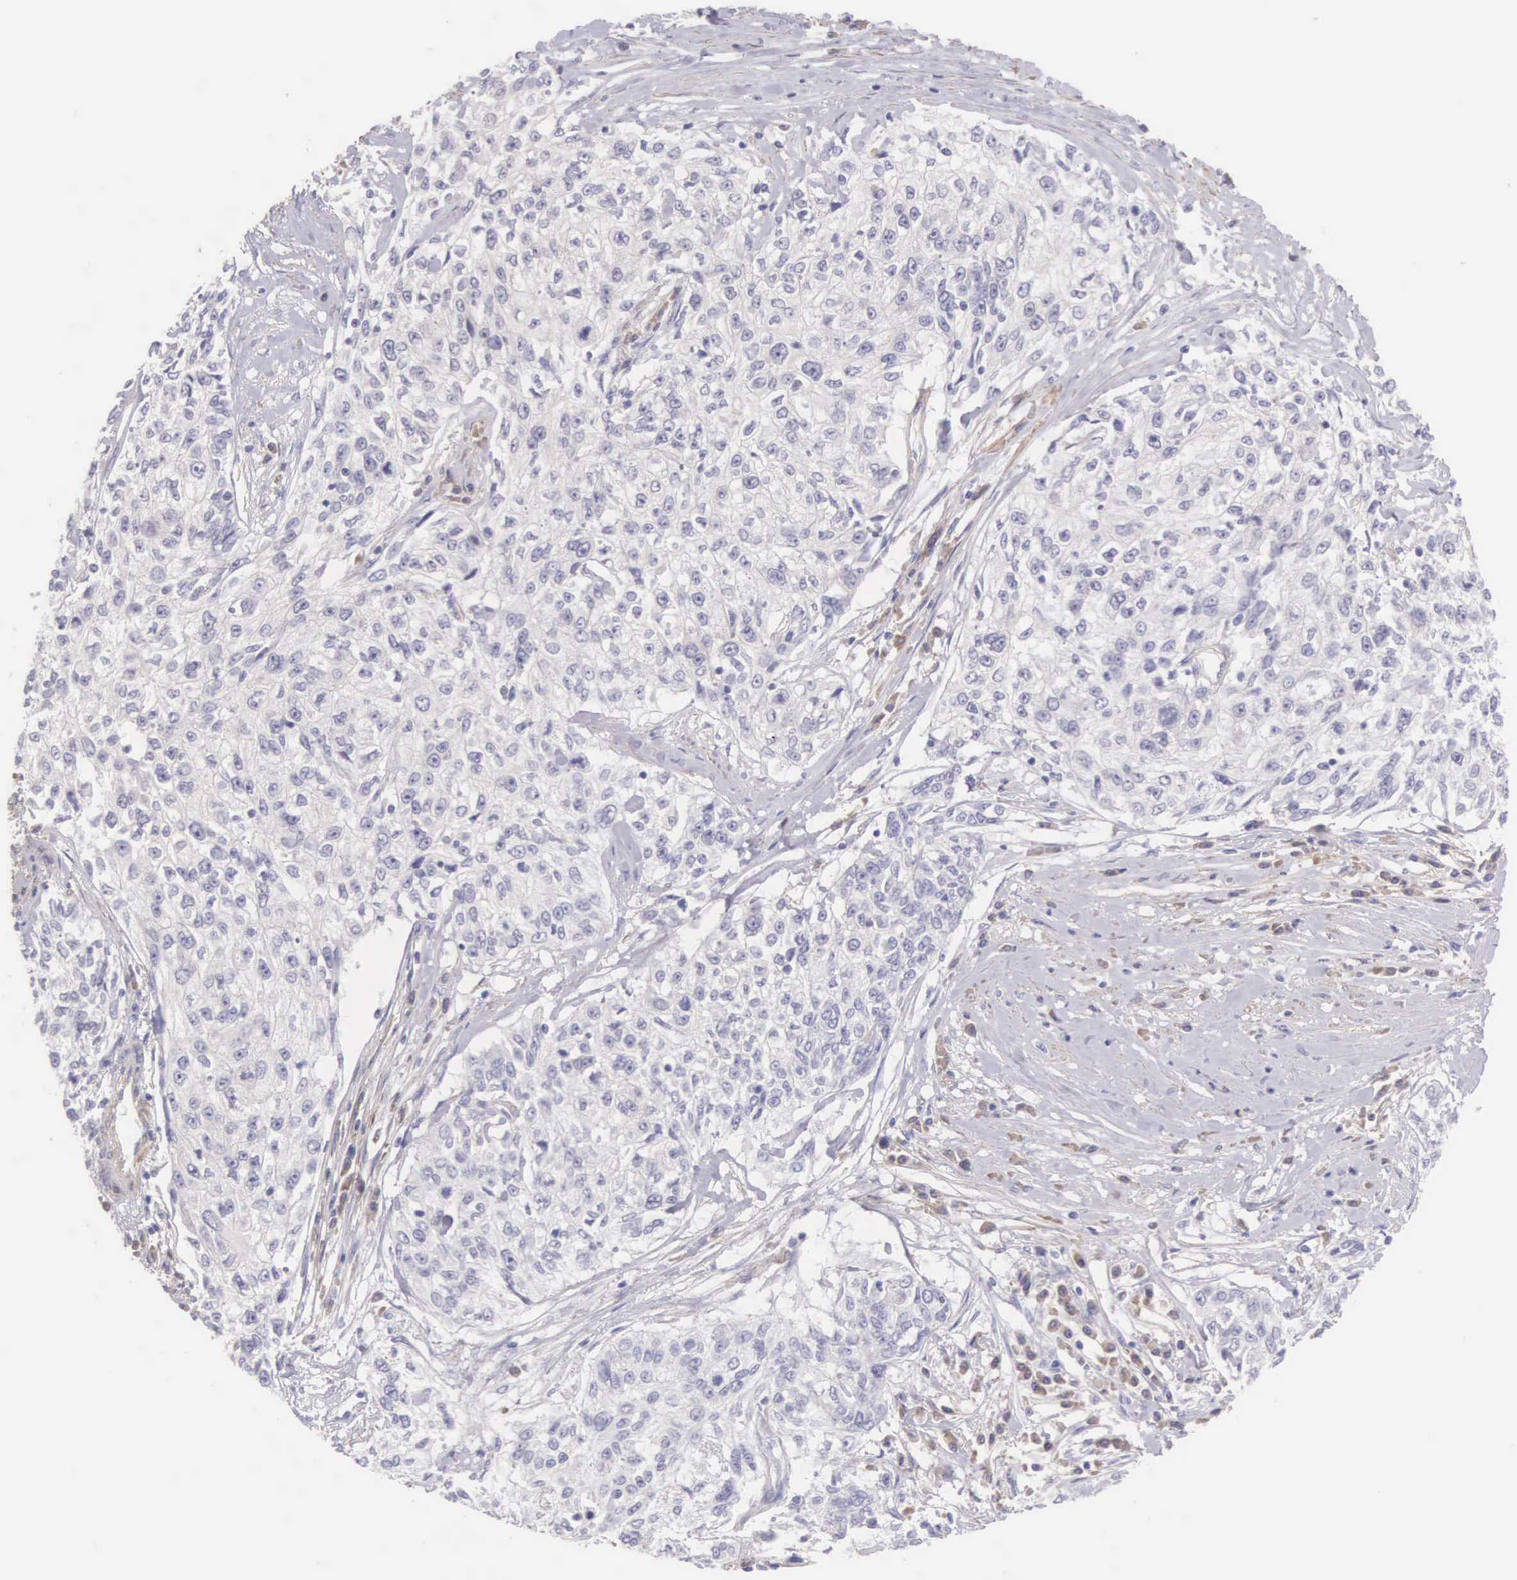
{"staining": {"intensity": "negative", "quantity": "none", "location": "none"}, "tissue": "cervical cancer", "cell_type": "Tumor cells", "image_type": "cancer", "snomed": [{"axis": "morphology", "description": "Squamous cell carcinoma, NOS"}, {"axis": "topography", "description": "Cervix"}], "caption": "A photomicrograph of cervical squamous cell carcinoma stained for a protein displays no brown staining in tumor cells.", "gene": "ARFGAP3", "patient": {"sex": "female", "age": 57}}